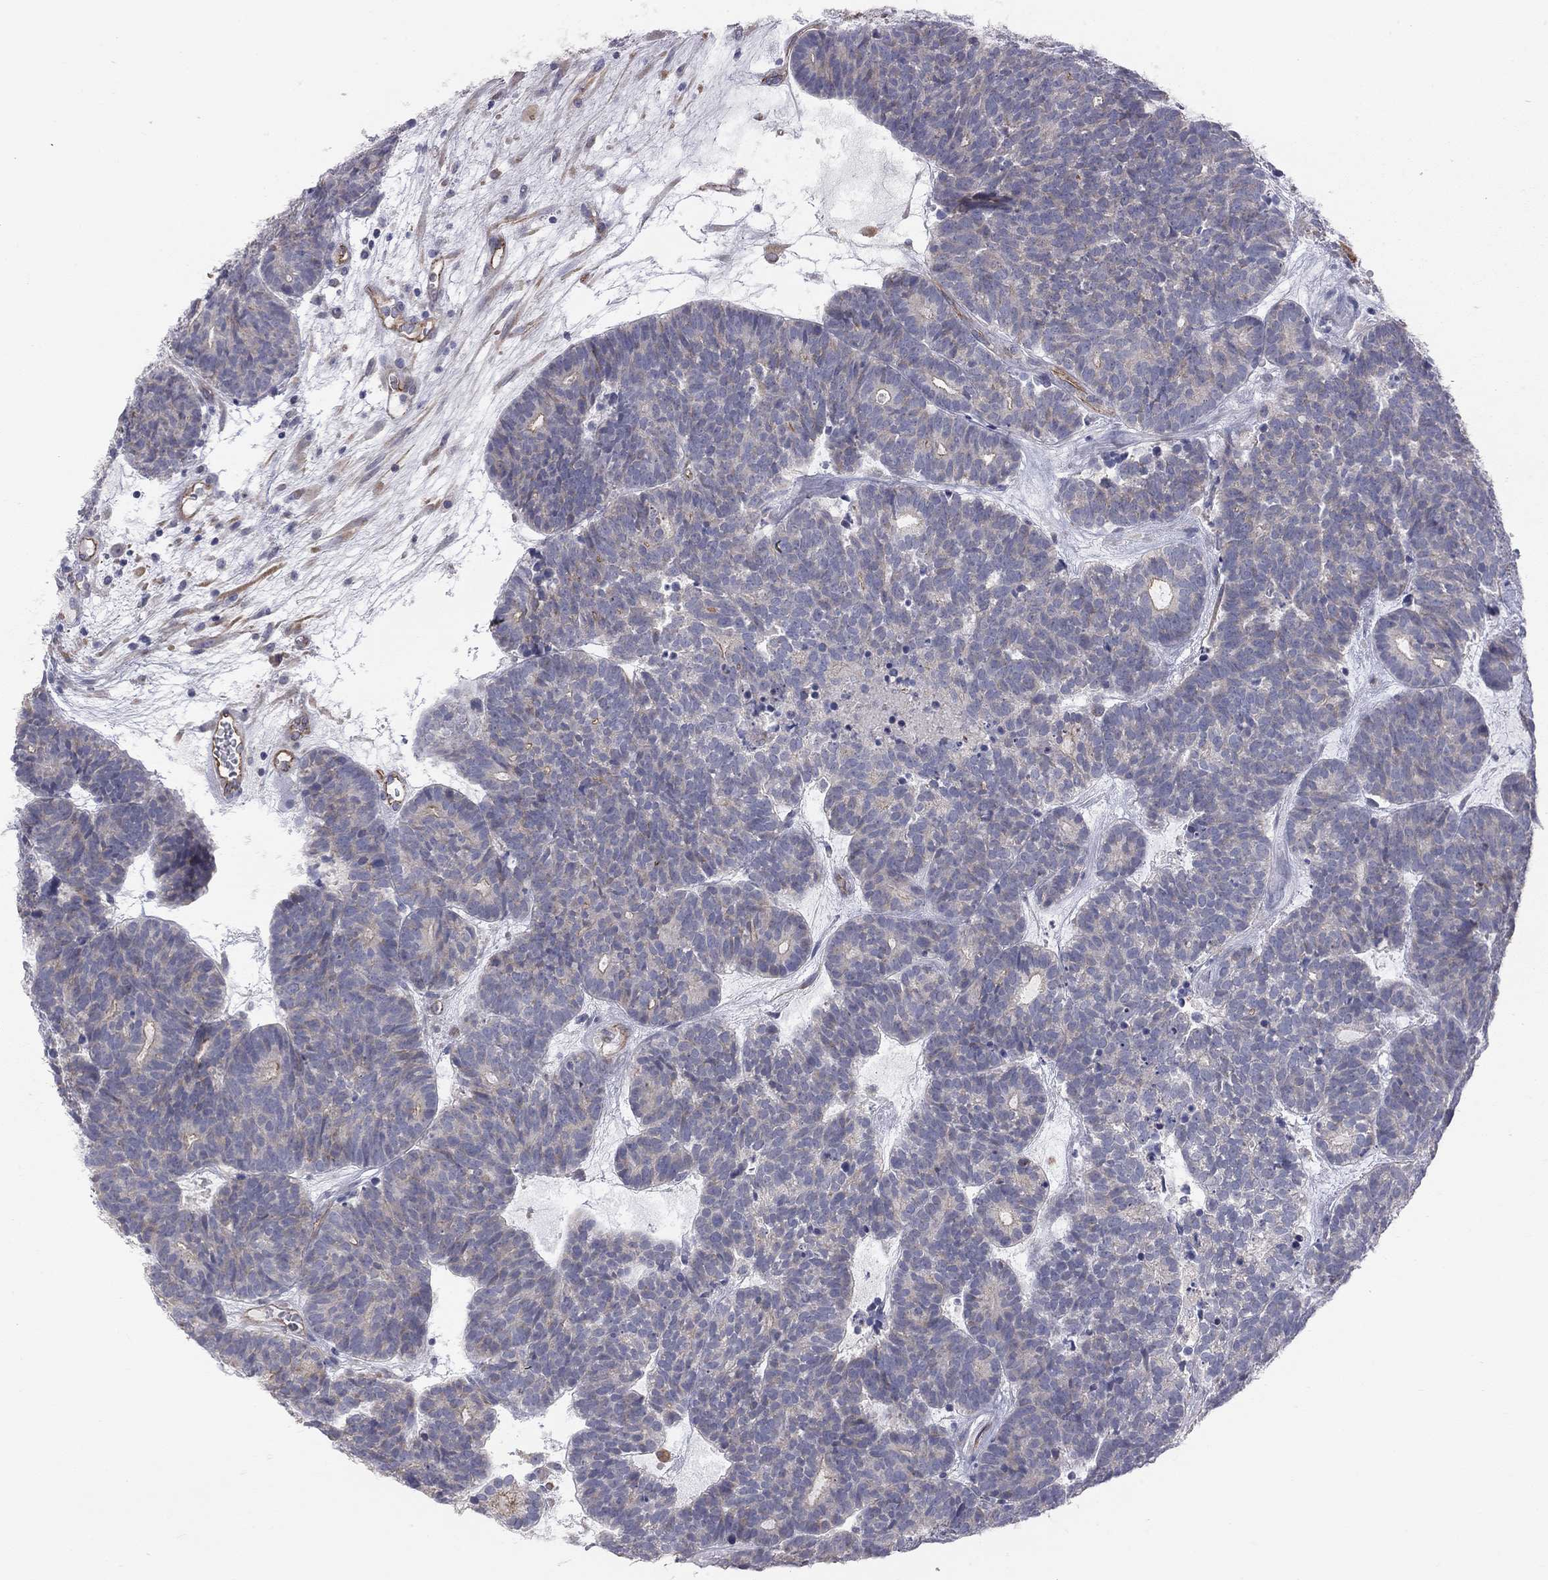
{"staining": {"intensity": "weak", "quantity": "<25%", "location": "cytoplasmic/membranous"}, "tissue": "head and neck cancer", "cell_type": "Tumor cells", "image_type": "cancer", "snomed": [{"axis": "morphology", "description": "Adenocarcinoma, NOS"}, {"axis": "topography", "description": "Head-Neck"}], "caption": "Tumor cells show no significant positivity in head and neck adenocarcinoma.", "gene": "GPRC5B", "patient": {"sex": "female", "age": 81}}